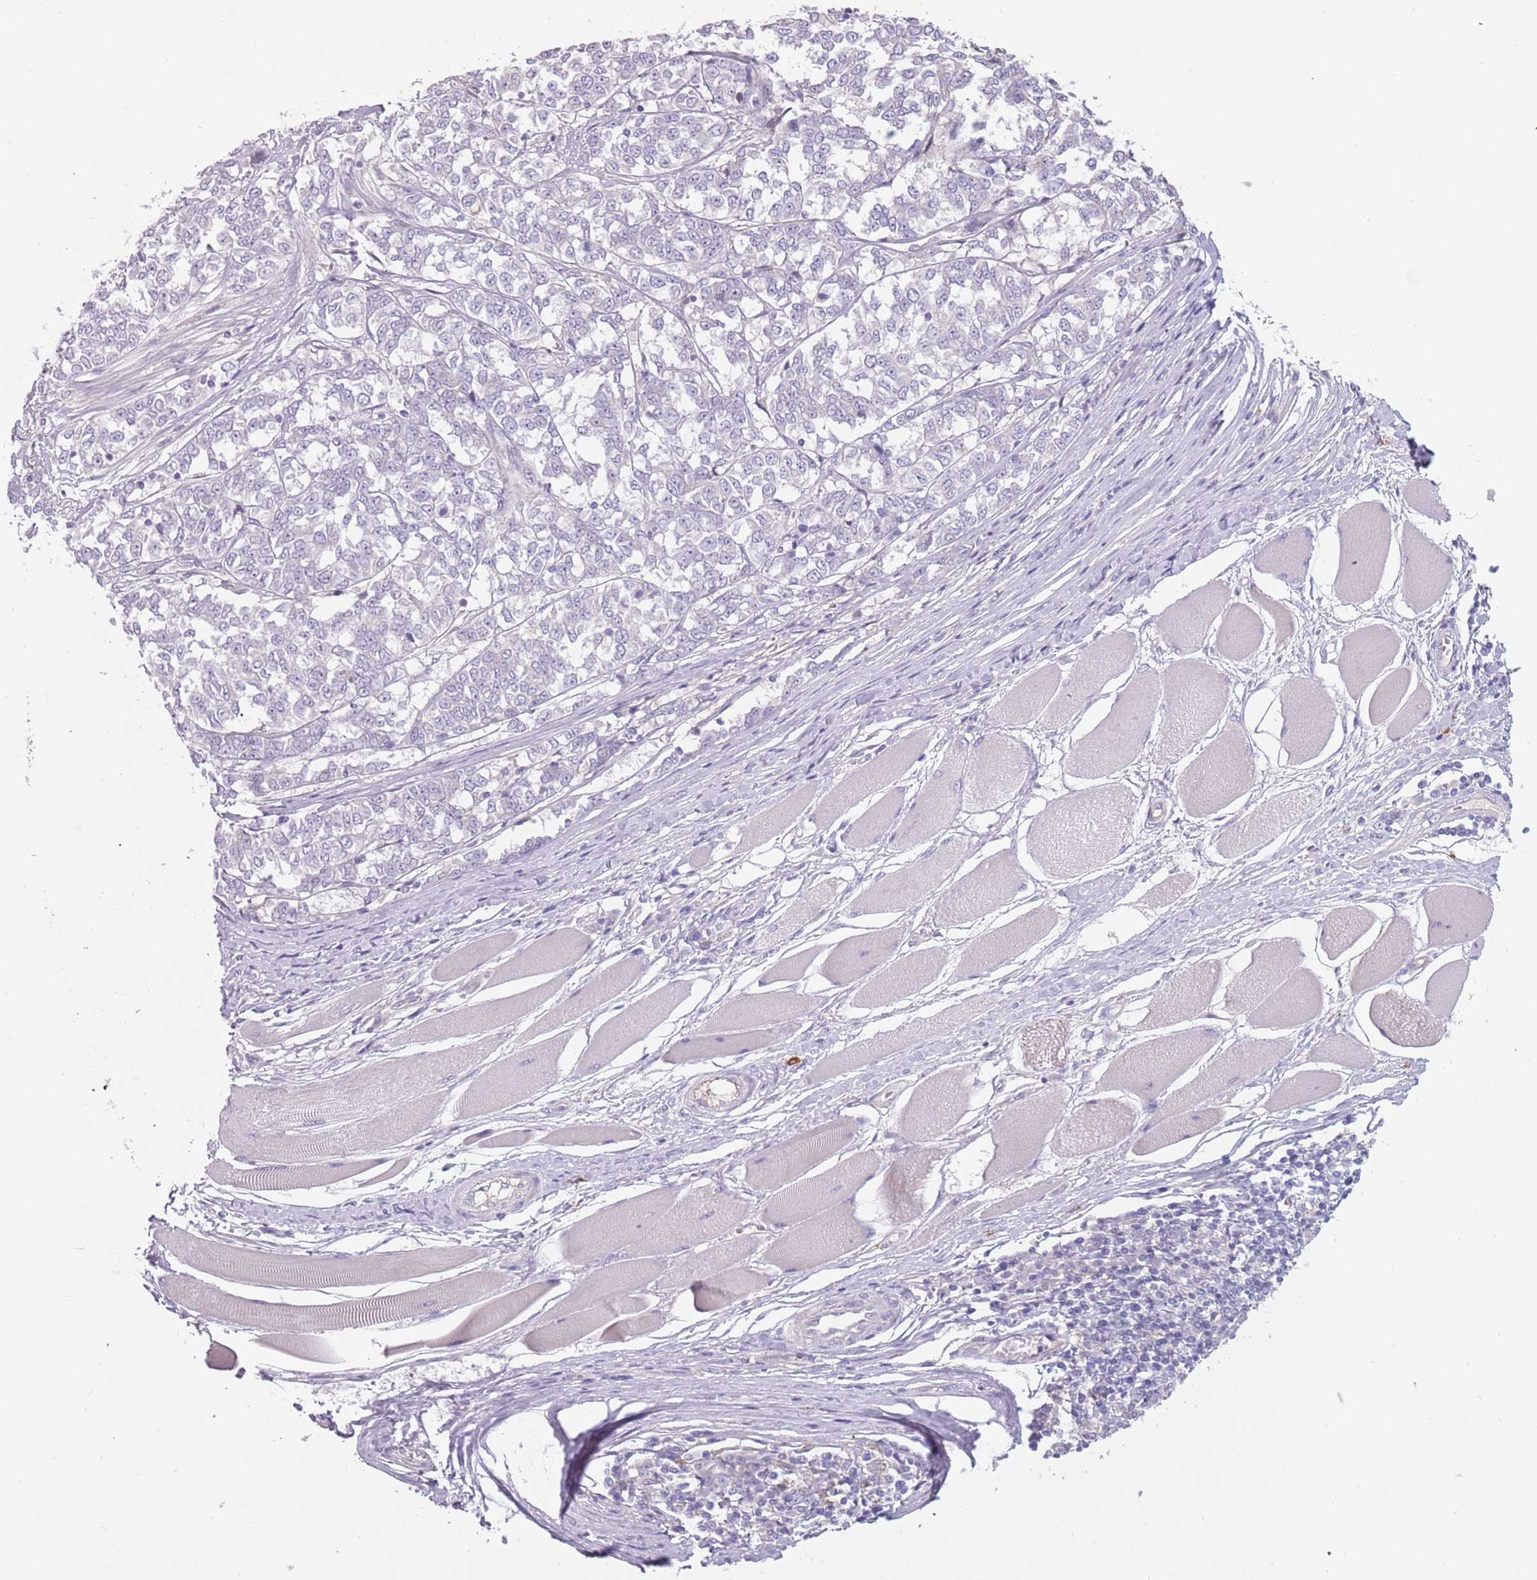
{"staining": {"intensity": "negative", "quantity": "none", "location": "none"}, "tissue": "melanoma", "cell_type": "Tumor cells", "image_type": "cancer", "snomed": [{"axis": "morphology", "description": "Malignant melanoma, NOS"}, {"axis": "topography", "description": "Skin"}], "caption": "Protein analysis of melanoma shows no significant positivity in tumor cells. The staining is performed using DAB (3,3'-diaminobenzidine) brown chromogen with nuclei counter-stained in using hematoxylin.", "gene": "DDX4", "patient": {"sex": "female", "age": 72}}